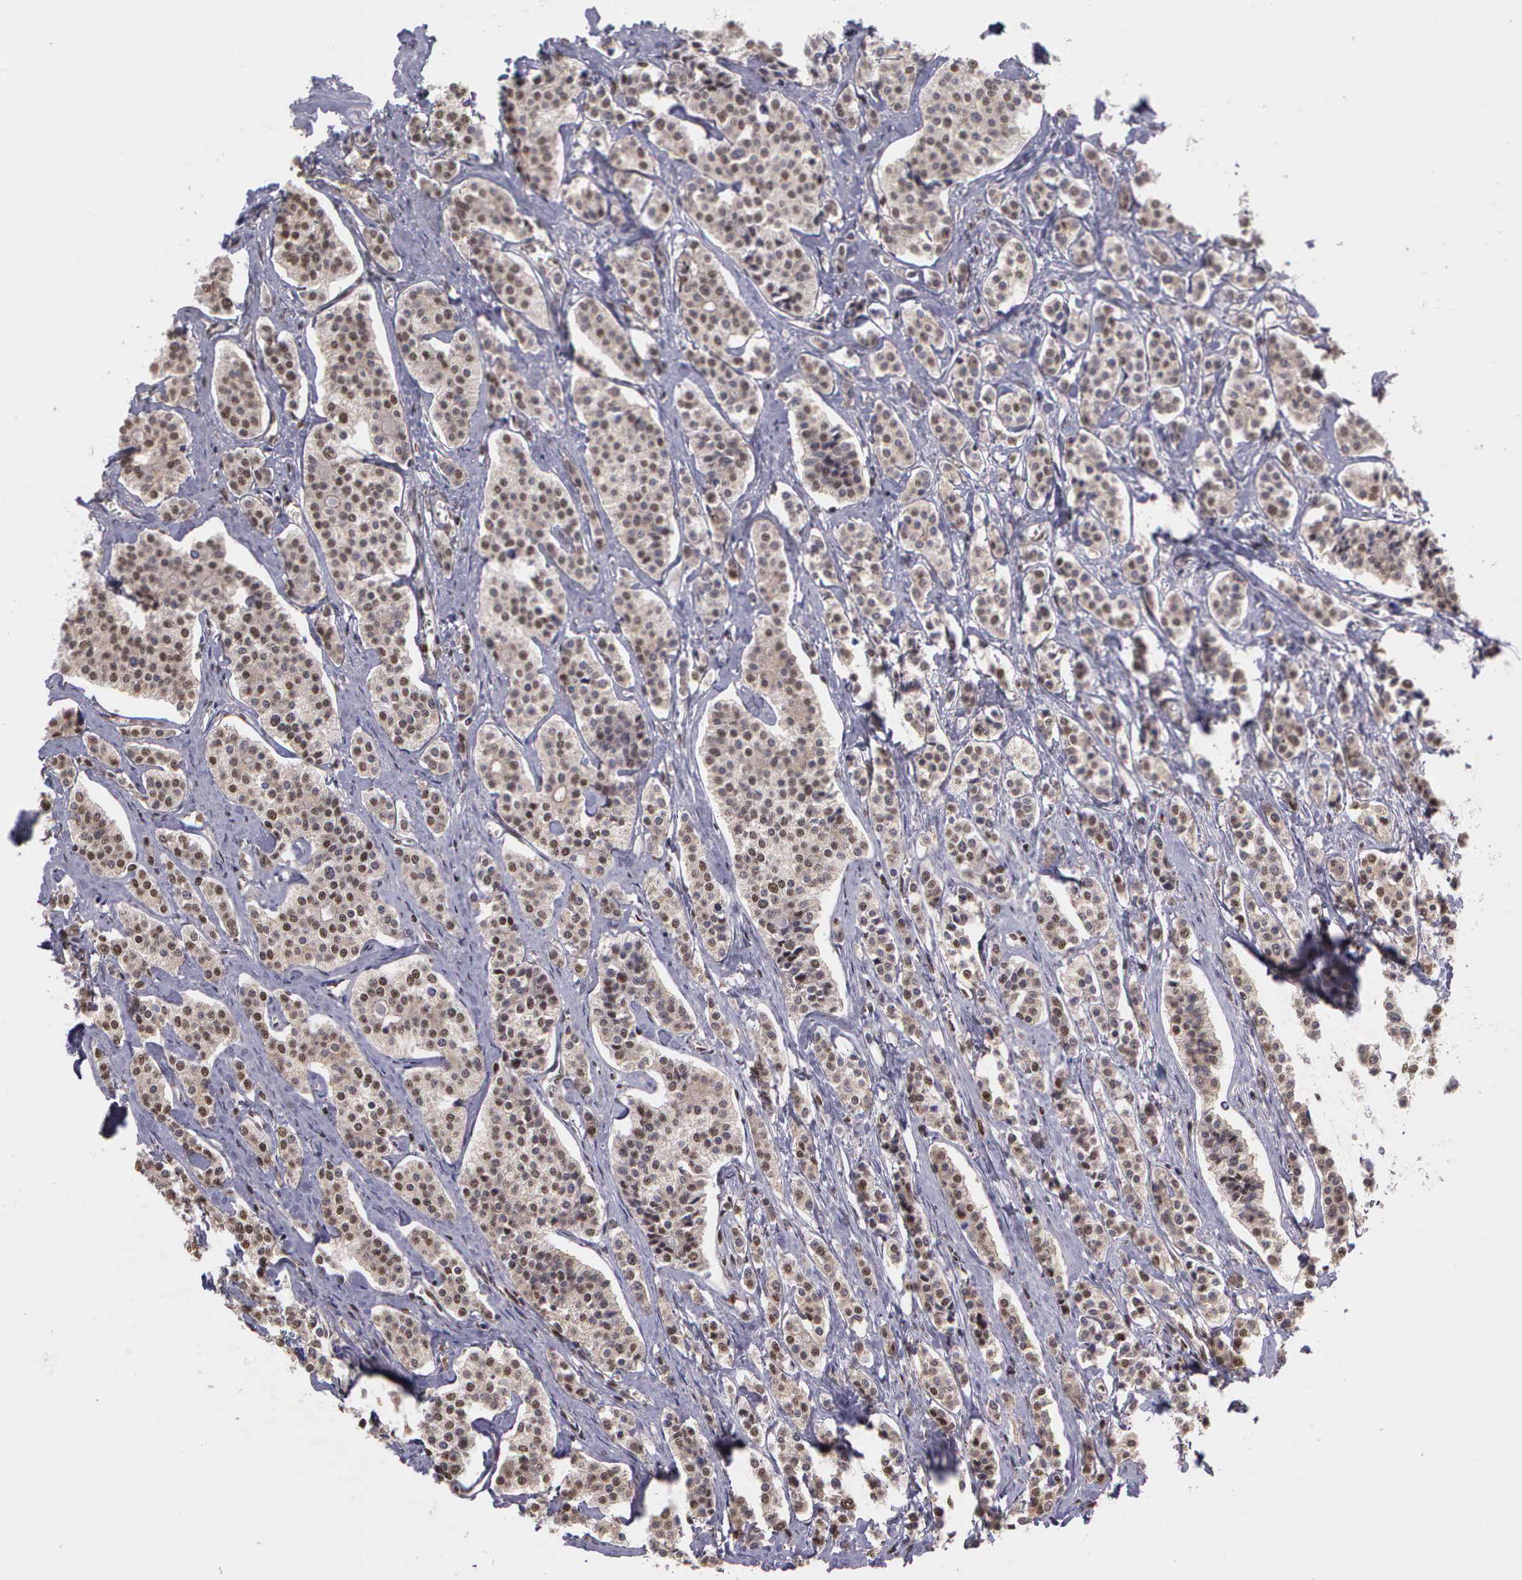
{"staining": {"intensity": "moderate", "quantity": ">75%", "location": "cytoplasmic/membranous,nuclear"}, "tissue": "carcinoid", "cell_type": "Tumor cells", "image_type": "cancer", "snomed": [{"axis": "morphology", "description": "Carcinoid, malignant, NOS"}, {"axis": "topography", "description": "Small intestine"}], "caption": "A brown stain shows moderate cytoplasmic/membranous and nuclear expression of a protein in human carcinoid (malignant) tumor cells.", "gene": "UBR7", "patient": {"sex": "male", "age": 63}}